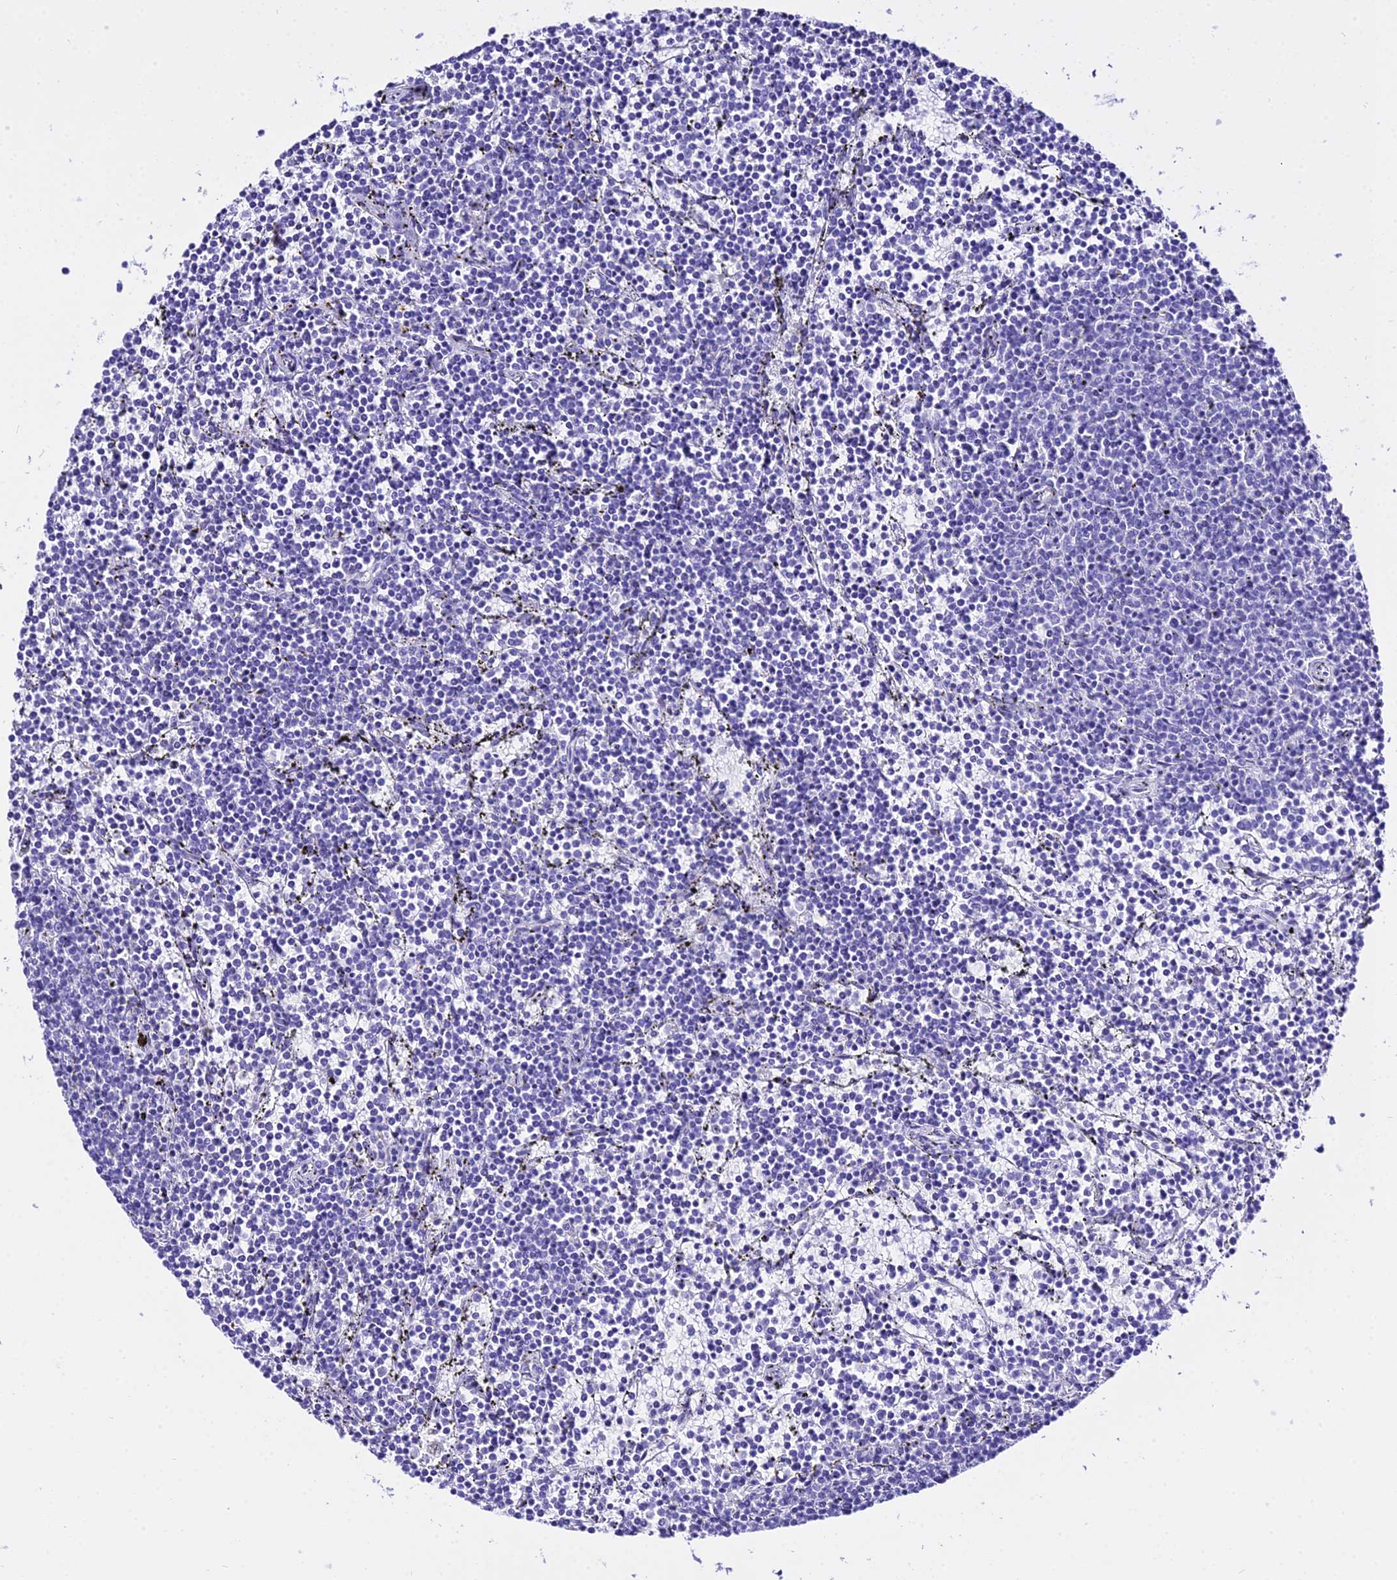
{"staining": {"intensity": "negative", "quantity": "none", "location": "none"}, "tissue": "lymphoma", "cell_type": "Tumor cells", "image_type": "cancer", "snomed": [{"axis": "morphology", "description": "Malignant lymphoma, non-Hodgkin's type, Low grade"}, {"axis": "topography", "description": "Spleen"}], "caption": "Tumor cells are negative for brown protein staining in lymphoma.", "gene": "TRMT44", "patient": {"sex": "female", "age": 50}}